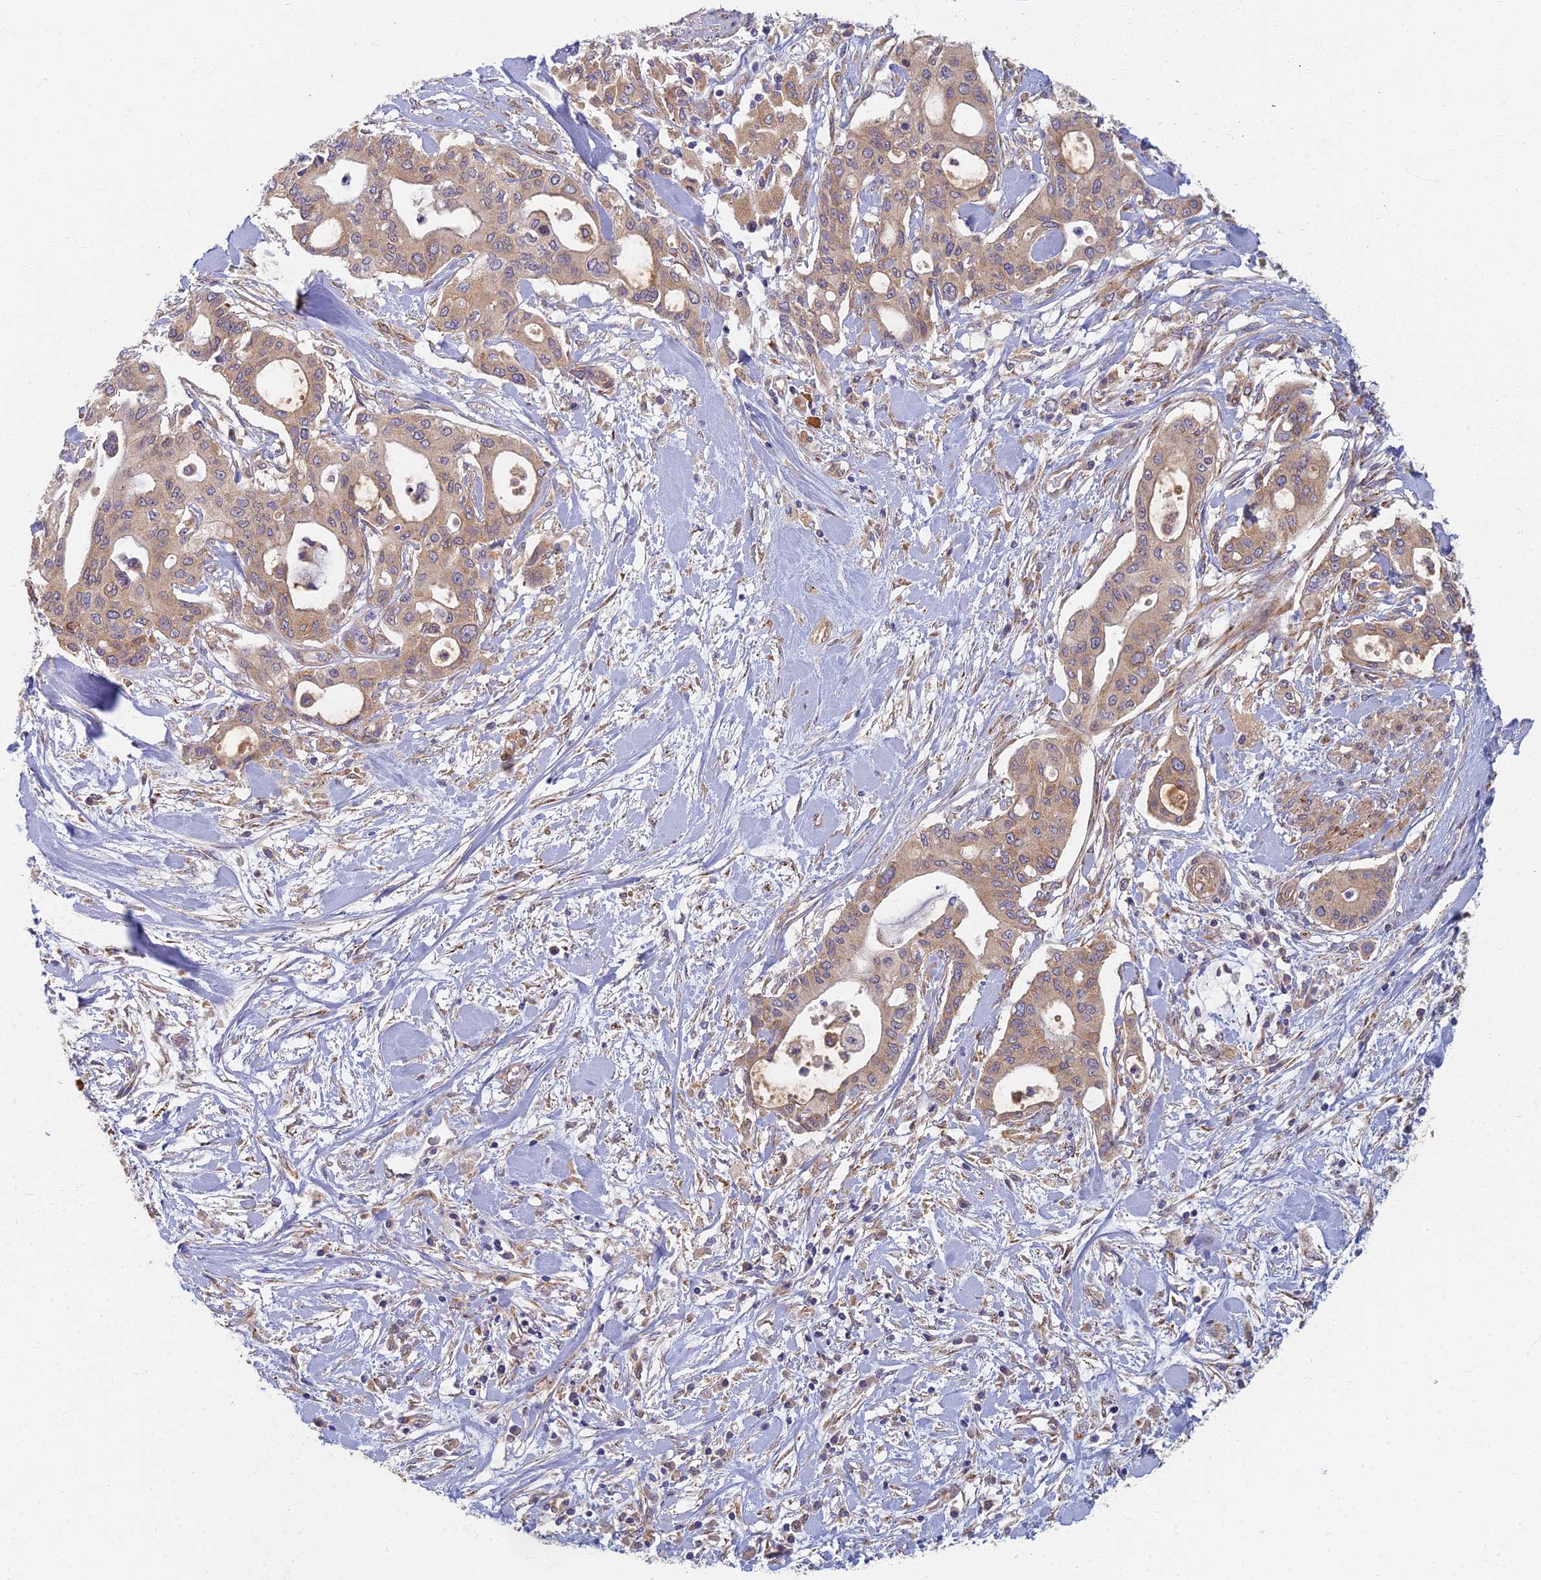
{"staining": {"intensity": "moderate", "quantity": ">75%", "location": "cytoplasmic/membranous"}, "tissue": "pancreatic cancer", "cell_type": "Tumor cells", "image_type": "cancer", "snomed": [{"axis": "morphology", "description": "Adenocarcinoma, NOS"}, {"axis": "topography", "description": "Pancreas"}], "caption": "A histopathology image of human pancreatic adenocarcinoma stained for a protein shows moderate cytoplasmic/membranous brown staining in tumor cells. The protein is stained brown, and the nuclei are stained in blue (DAB (3,3'-diaminobenzidine) IHC with brightfield microscopy, high magnification).", "gene": "RBSN", "patient": {"sex": "male", "age": 46}}